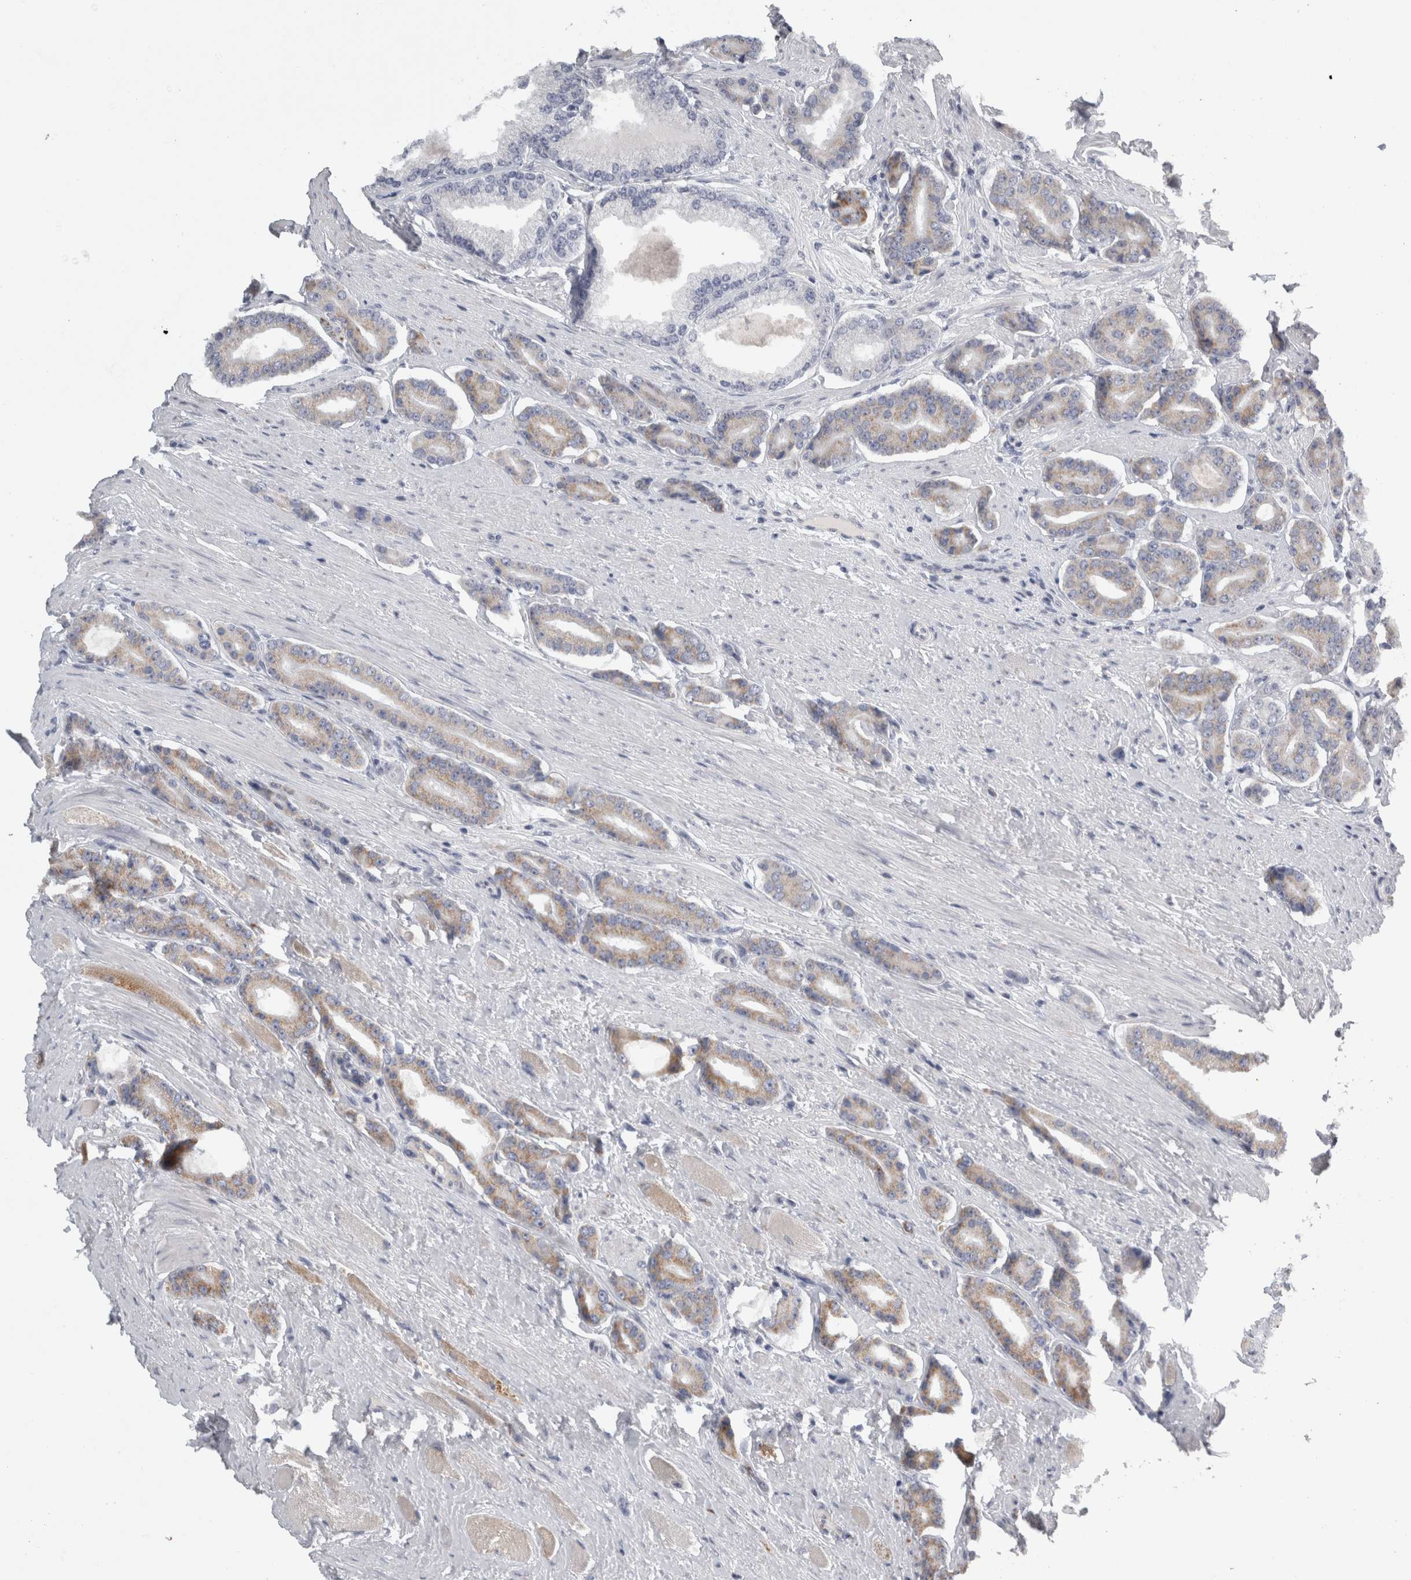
{"staining": {"intensity": "weak", "quantity": "25%-75%", "location": "cytoplasmic/membranous"}, "tissue": "prostate cancer", "cell_type": "Tumor cells", "image_type": "cancer", "snomed": [{"axis": "morphology", "description": "Adenocarcinoma, High grade"}, {"axis": "topography", "description": "Prostate"}], "caption": "A high-resolution image shows immunohistochemistry (IHC) staining of prostate cancer, which shows weak cytoplasmic/membranous expression in about 25%-75% of tumor cells.", "gene": "TCAP", "patient": {"sex": "male", "age": 71}}